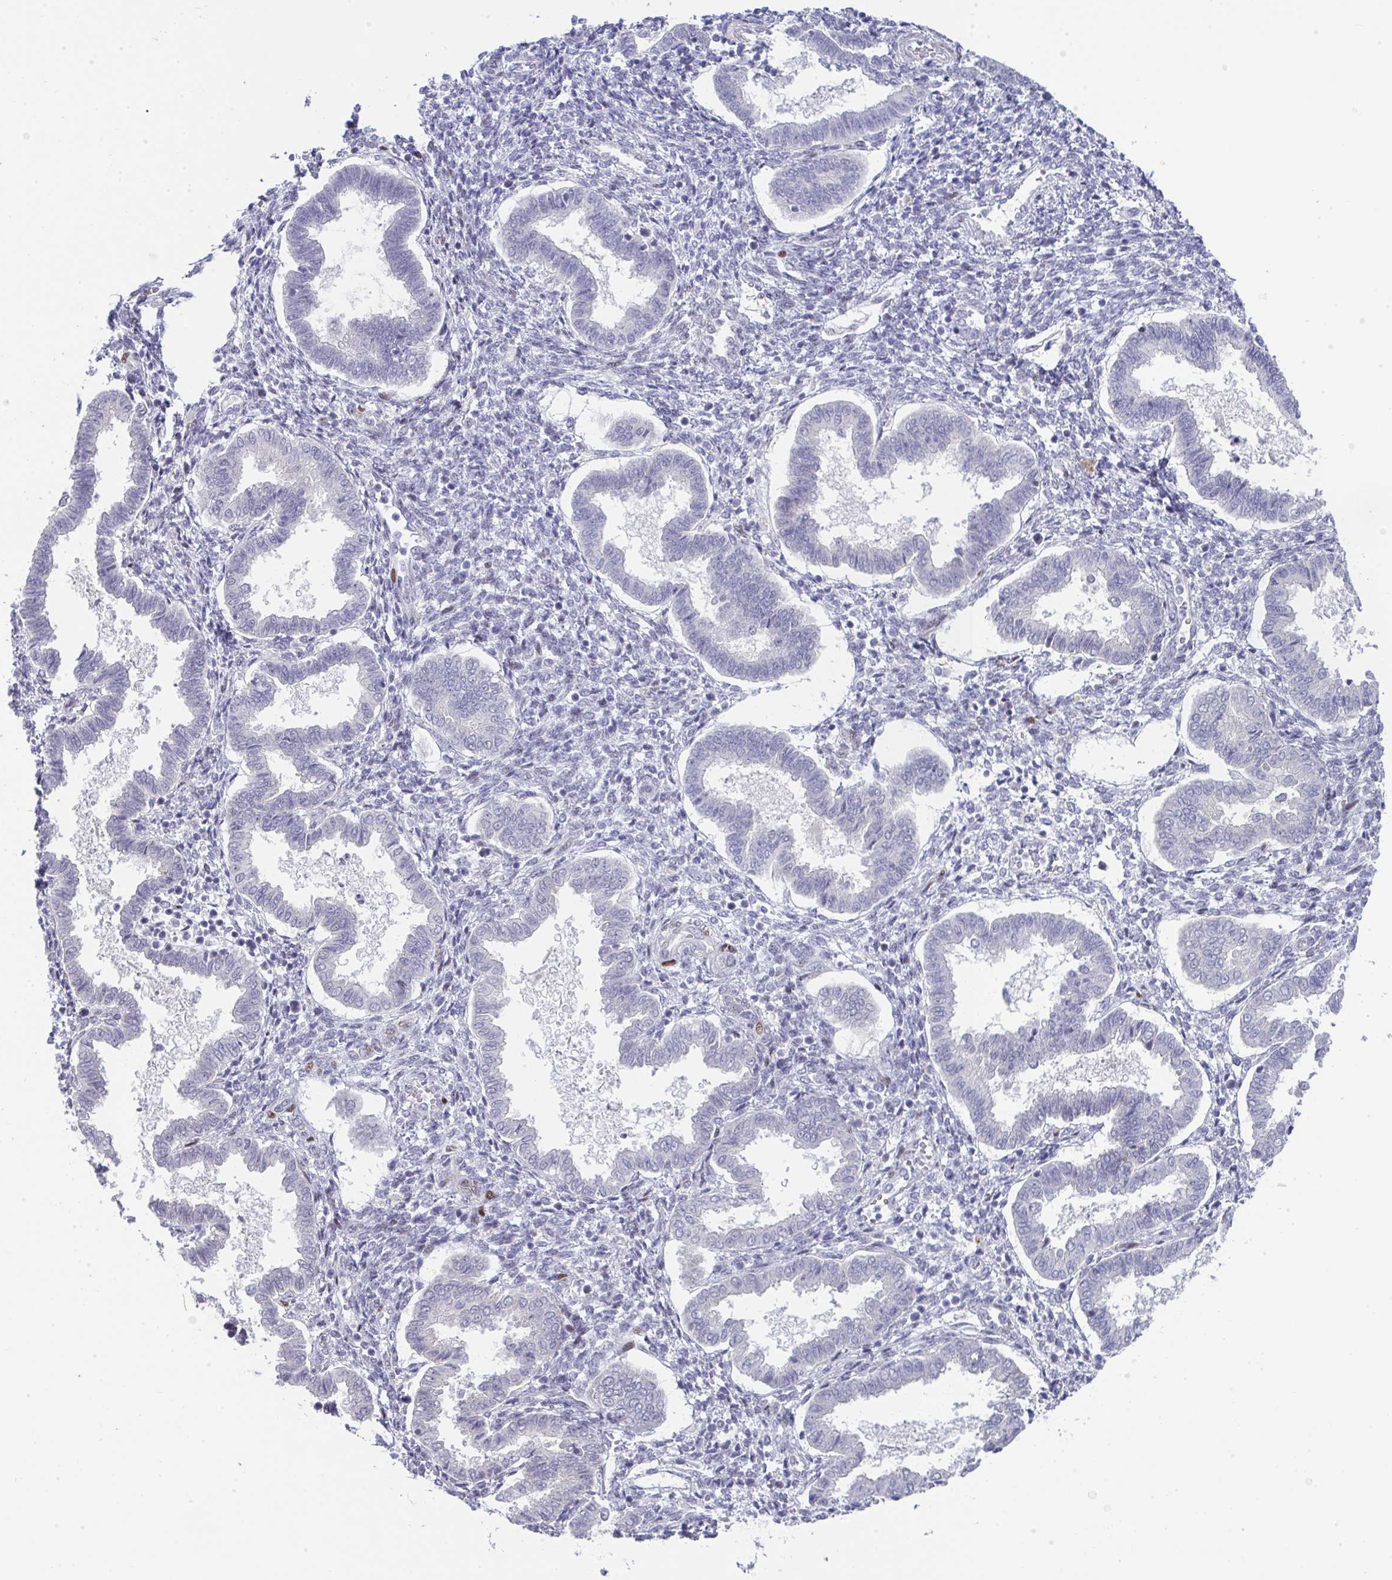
{"staining": {"intensity": "moderate", "quantity": "<25%", "location": "nuclear"}, "tissue": "endometrium", "cell_type": "Cells in endometrial stroma", "image_type": "normal", "snomed": [{"axis": "morphology", "description": "Normal tissue, NOS"}, {"axis": "topography", "description": "Endometrium"}], "caption": "Normal endometrium exhibits moderate nuclear expression in about <25% of cells in endometrial stroma The staining was performed using DAB (3,3'-diaminobenzidine) to visualize the protein expression in brown, while the nuclei were stained in blue with hematoxylin (Magnification: 20x)..", "gene": "GALNT16", "patient": {"sex": "female", "age": 24}}